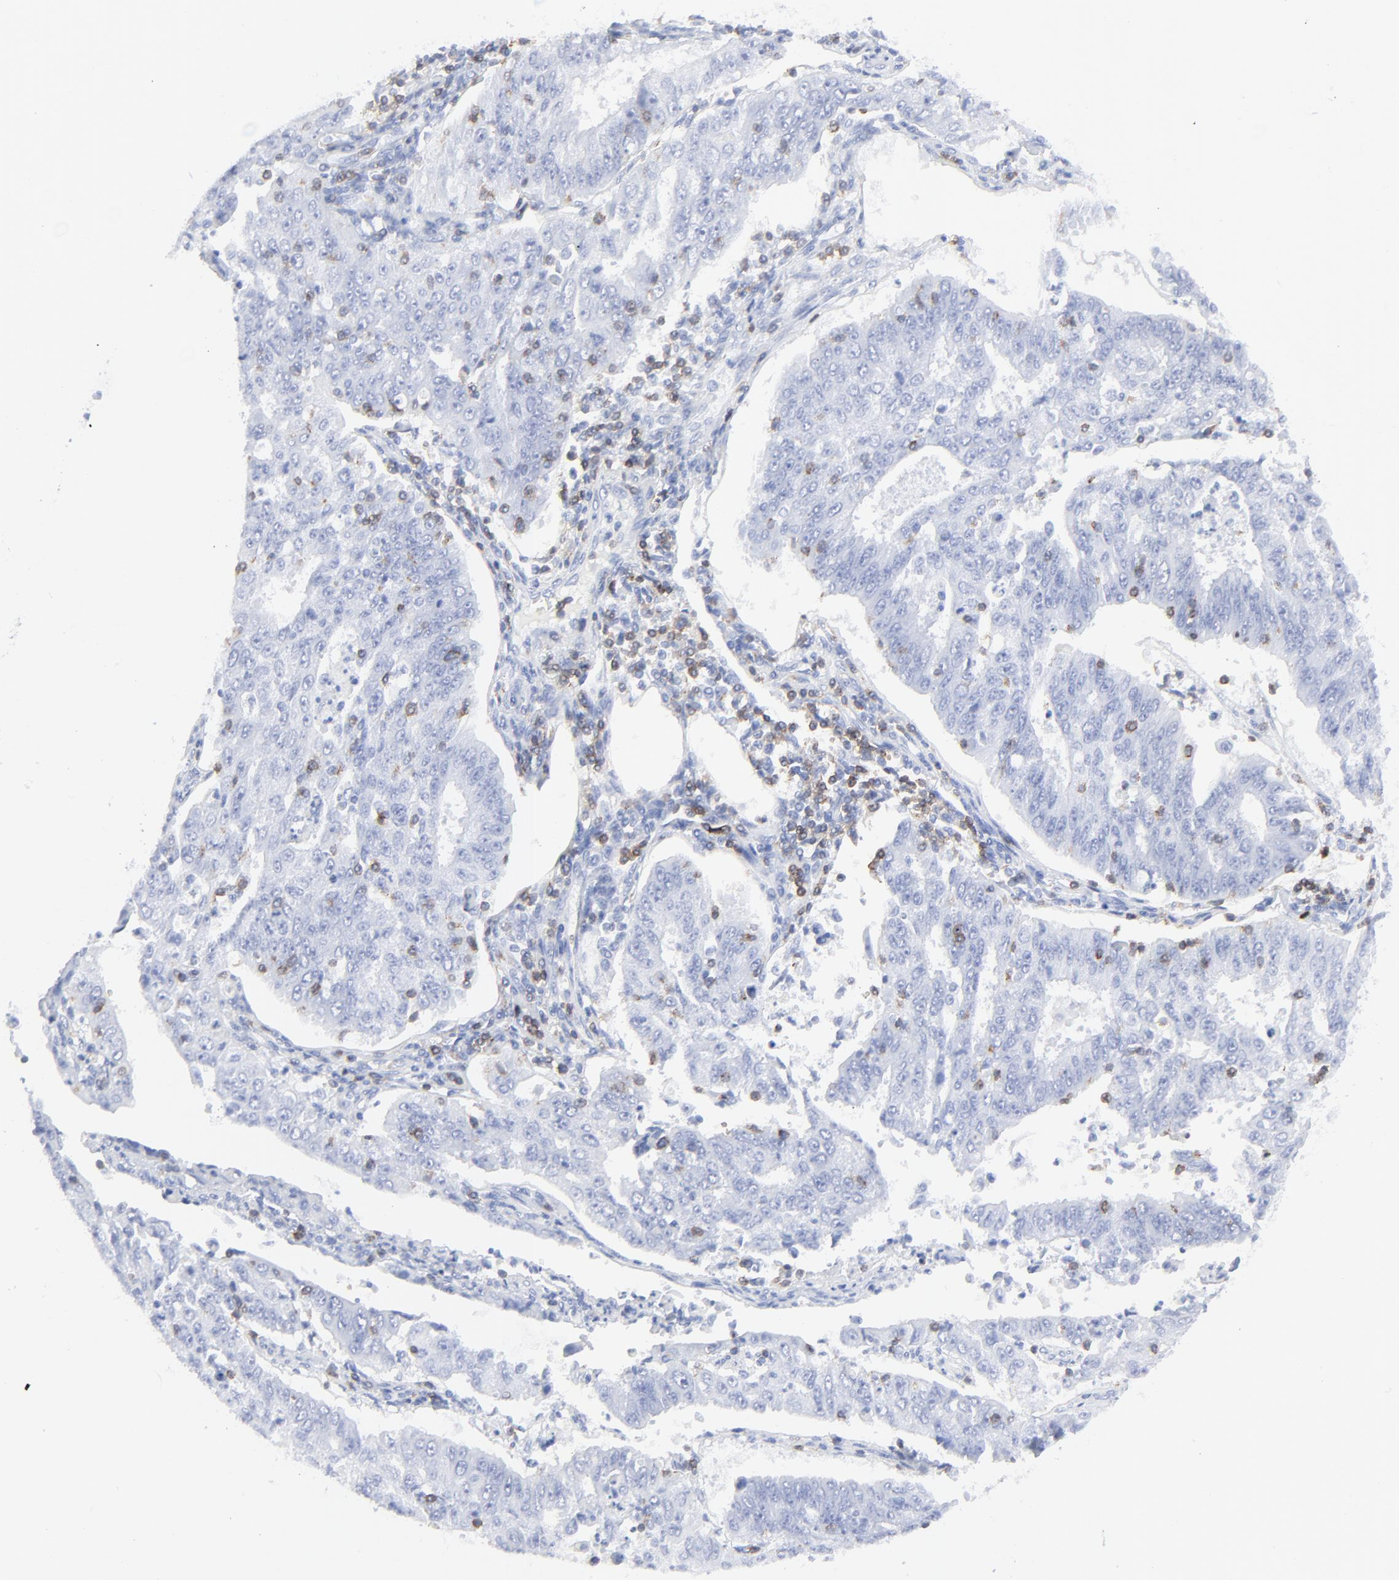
{"staining": {"intensity": "negative", "quantity": "none", "location": "none"}, "tissue": "endometrial cancer", "cell_type": "Tumor cells", "image_type": "cancer", "snomed": [{"axis": "morphology", "description": "Adenocarcinoma, NOS"}, {"axis": "topography", "description": "Endometrium"}], "caption": "Tumor cells are negative for brown protein staining in endometrial cancer. The staining is performed using DAB brown chromogen with nuclei counter-stained in using hematoxylin.", "gene": "LCK", "patient": {"sex": "female", "age": 42}}